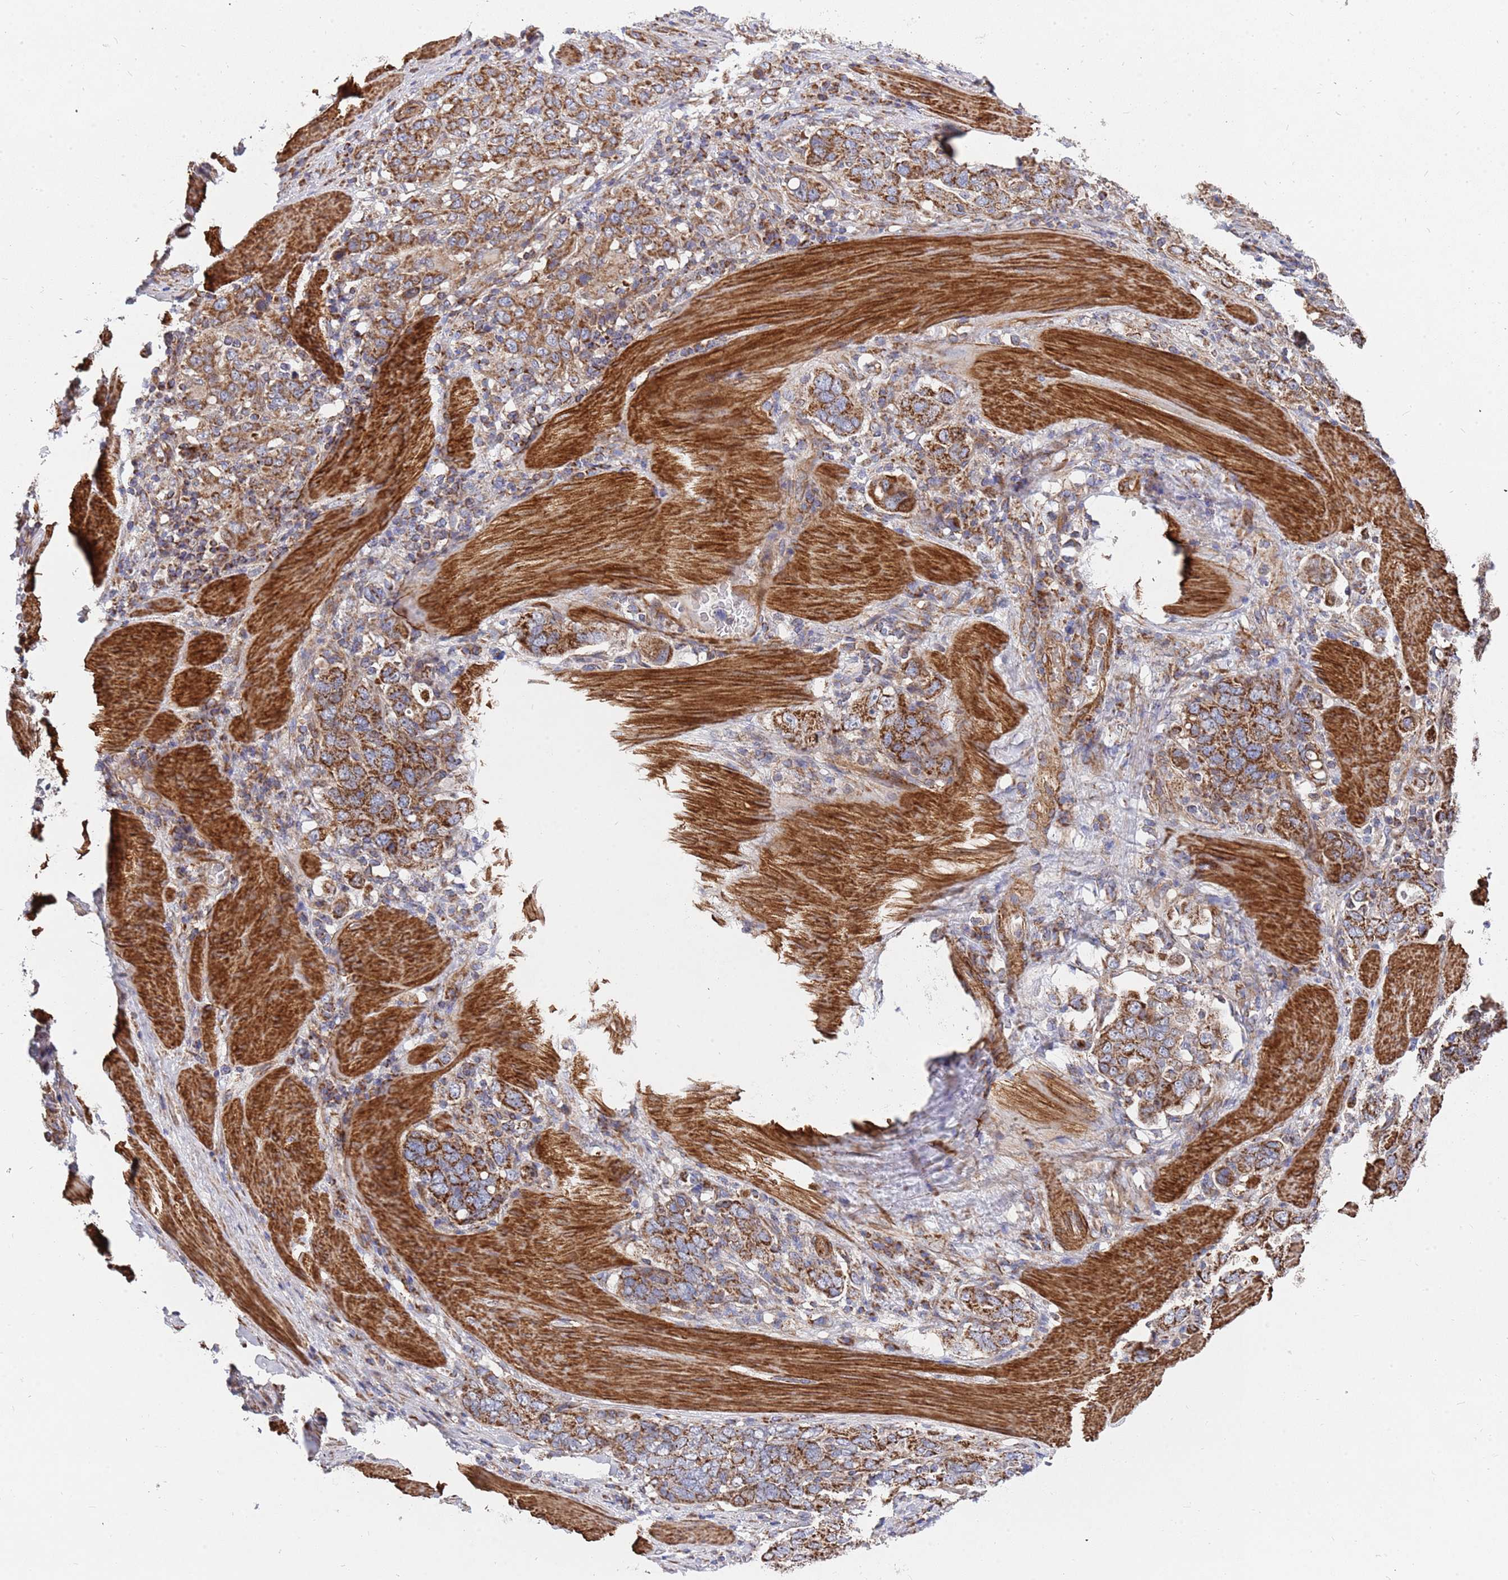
{"staining": {"intensity": "moderate", "quantity": ">75%", "location": "cytoplasmic/membranous"}, "tissue": "stomach cancer", "cell_type": "Tumor cells", "image_type": "cancer", "snomed": [{"axis": "morphology", "description": "Adenocarcinoma, NOS"}, {"axis": "topography", "description": "Stomach, upper"}, {"axis": "topography", "description": "Stomach"}], "caption": "IHC of adenocarcinoma (stomach) reveals medium levels of moderate cytoplasmic/membranous positivity in about >75% of tumor cells.", "gene": "WDFY3", "patient": {"sex": "male", "age": 62}}